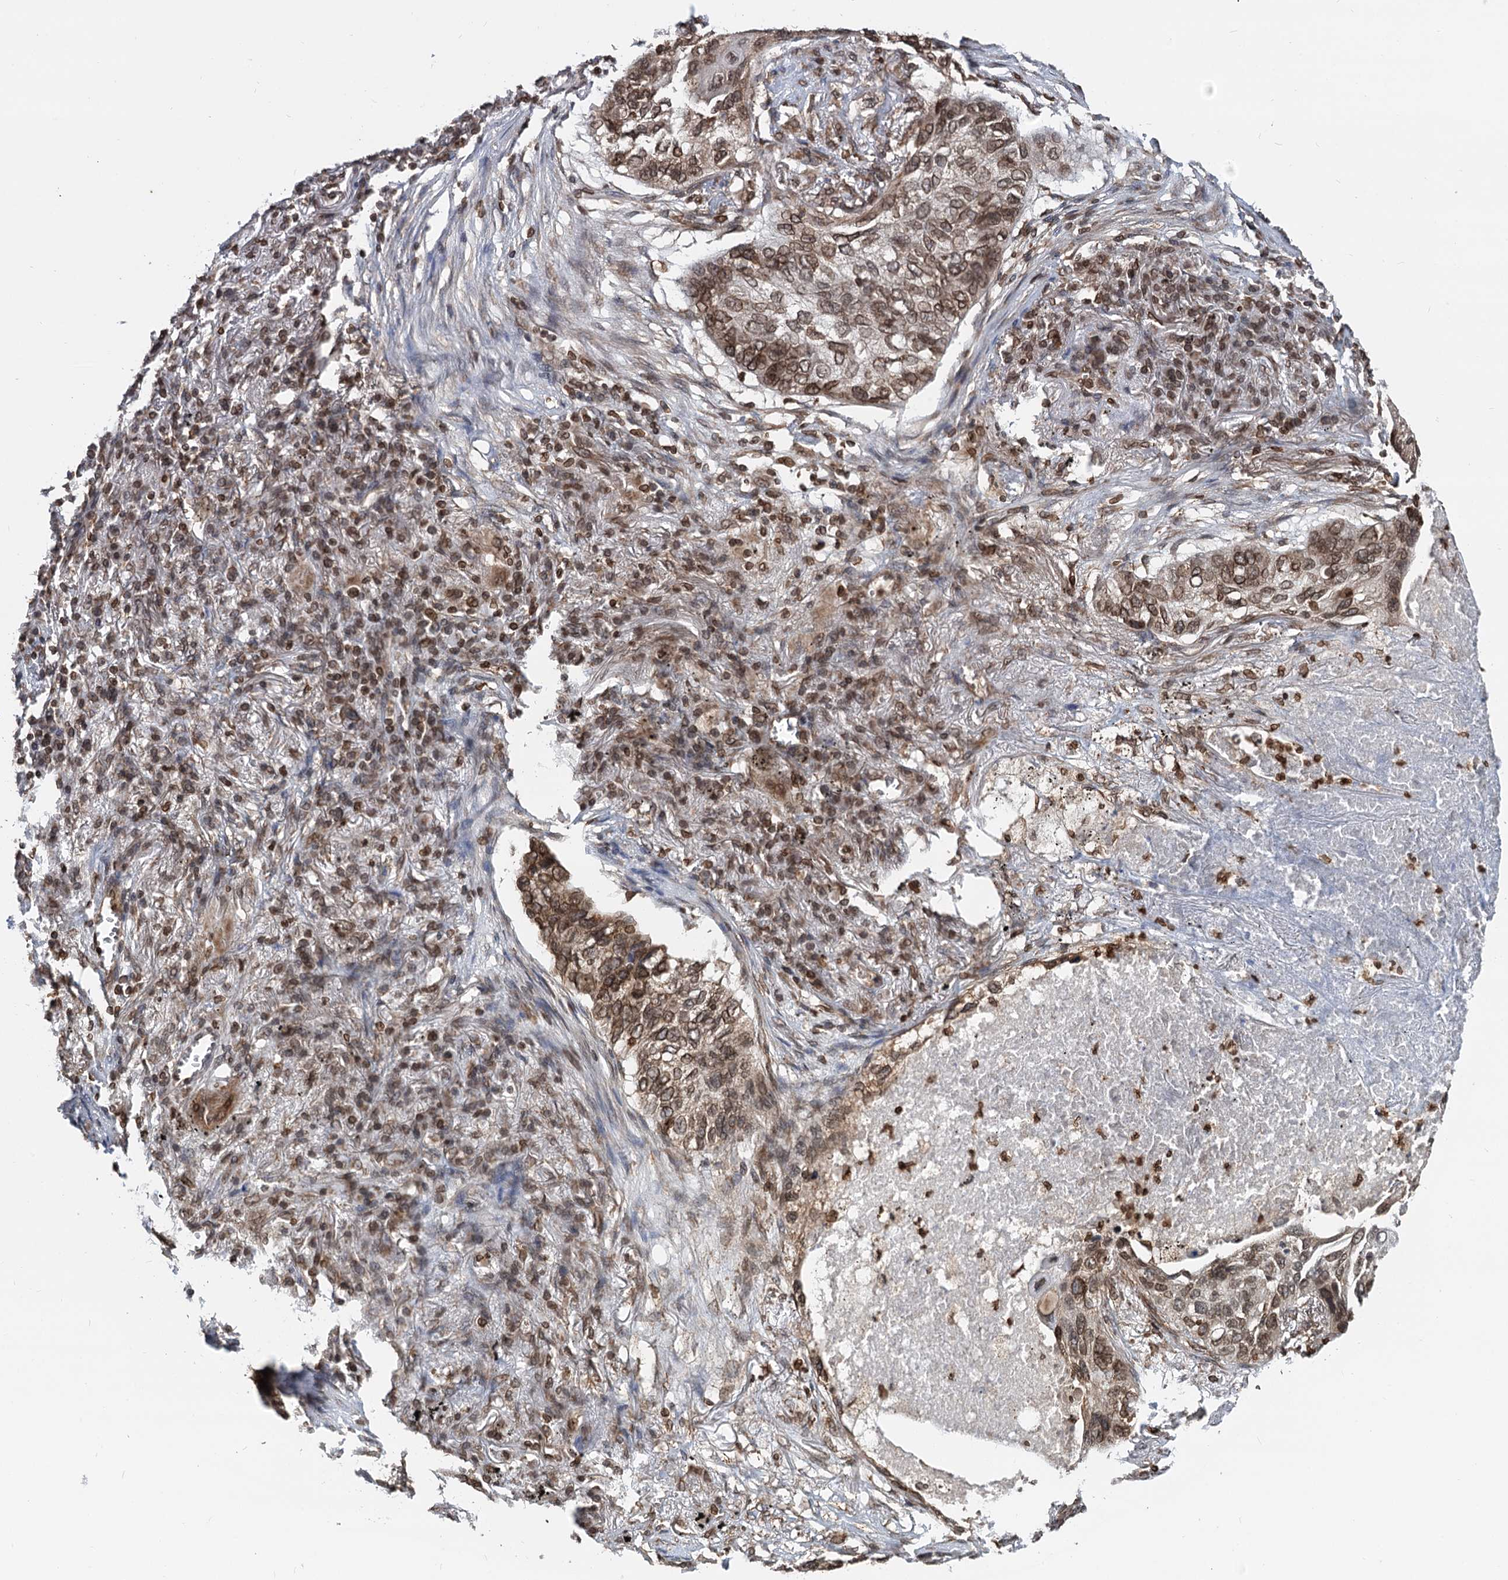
{"staining": {"intensity": "moderate", "quantity": ">75%", "location": "nuclear"}, "tissue": "lung cancer", "cell_type": "Tumor cells", "image_type": "cancer", "snomed": [{"axis": "morphology", "description": "Squamous cell carcinoma, NOS"}, {"axis": "topography", "description": "Lung"}], "caption": "Immunohistochemical staining of human squamous cell carcinoma (lung) exhibits moderate nuclear protein positivity in approximately >75% of tumor cells.", "gene": "ZC3H13", "patient": {"sex": "female", "age": 63}}